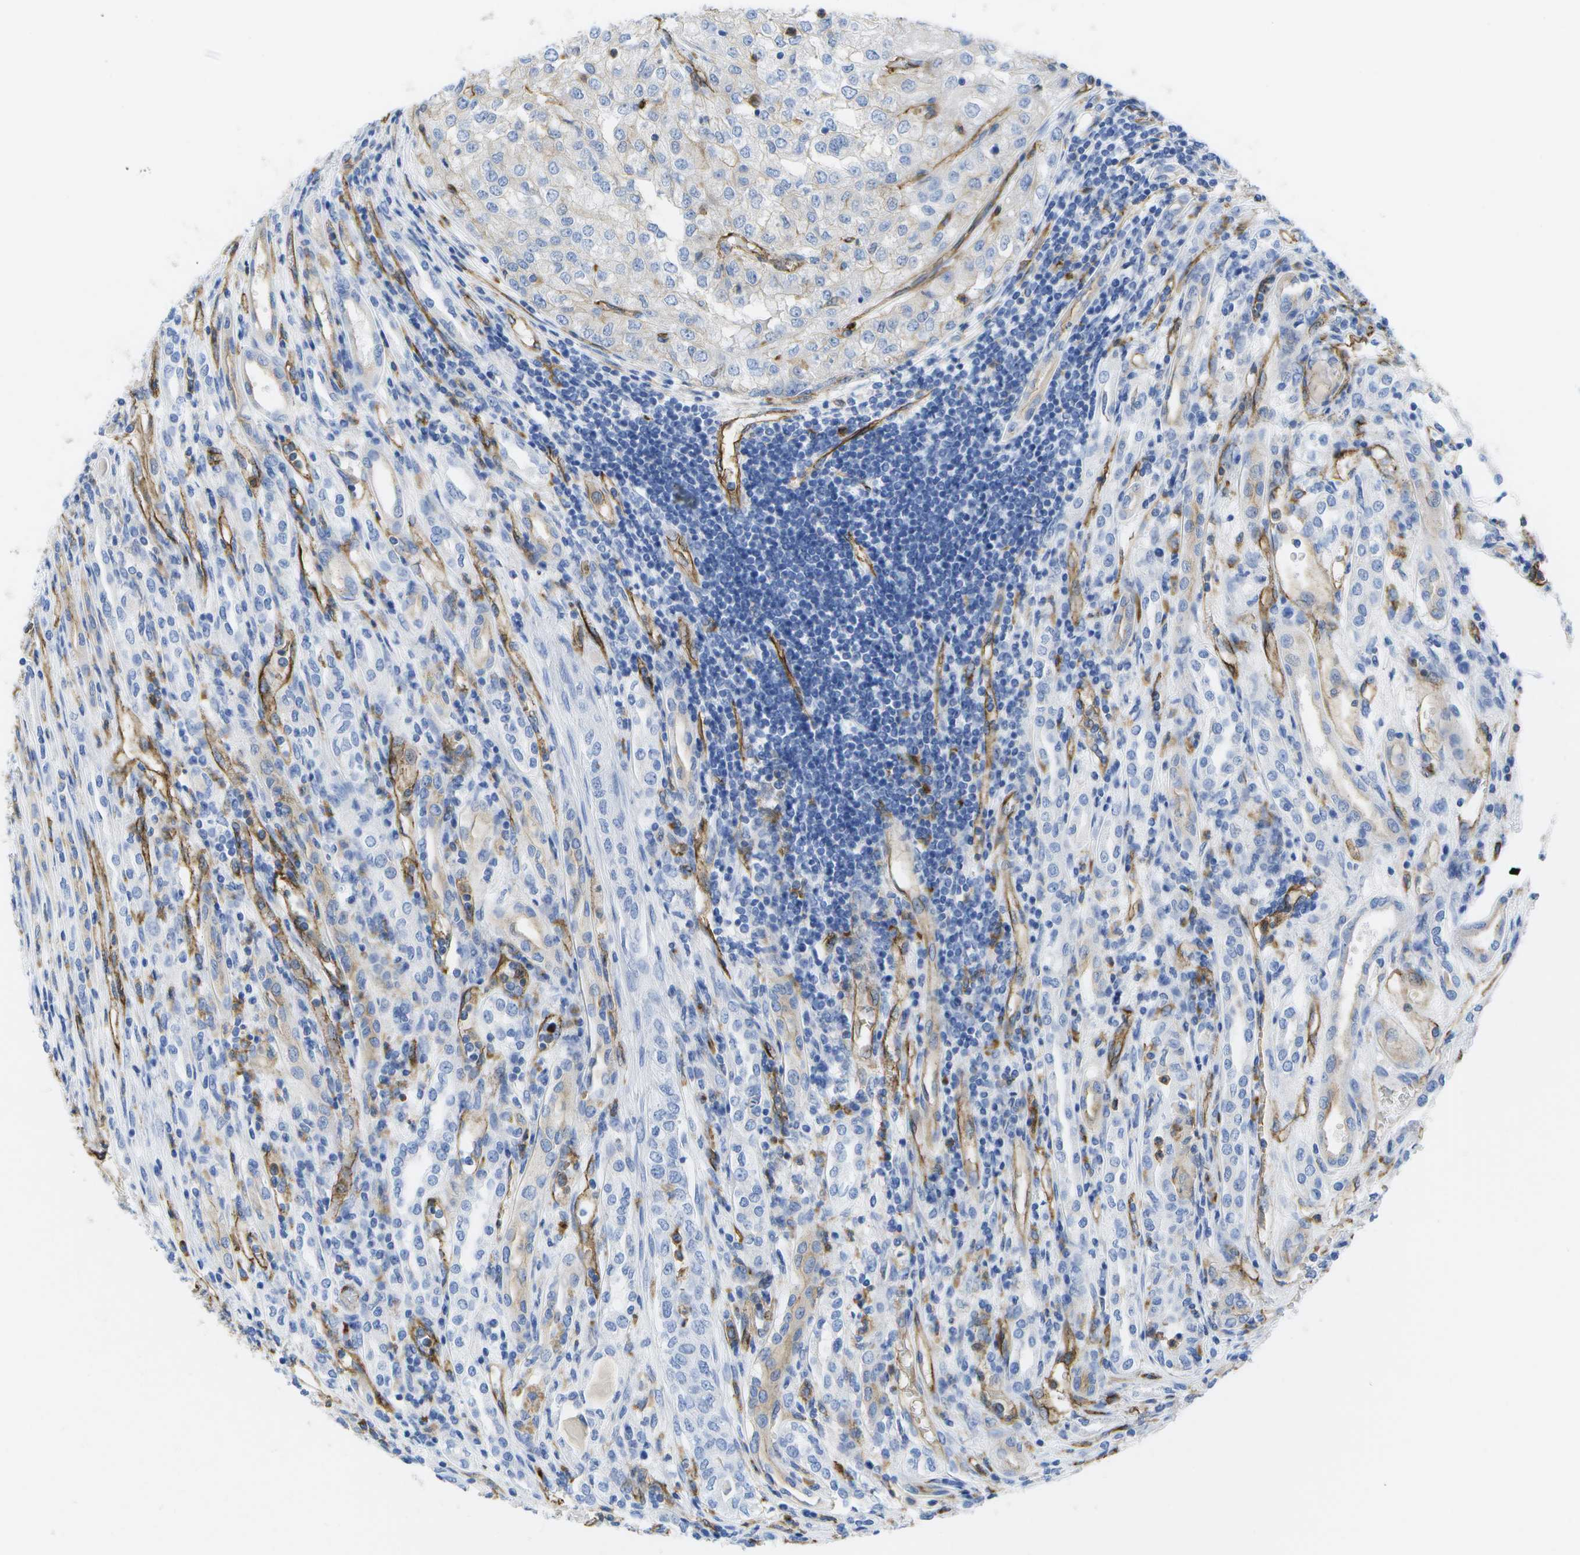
{"staining": {"intensity": "weak", "quantity": "<25%", "location": "cytoplasmic/membranous"}, "tissue": "renal cancer", "cell_type": "Tumor cells", "image_type": "cancer", "snomed": [{"axis": "morphology", "description": "Adenocarcinoma, NOS"}, {"axis": "topography", "description": "Kidney"}], "caption": "Histopathology image shows no significant protein positivity in tumor cells of renal adenocarcinoma. (DAB IHC visualized using brightfield microscopy, high magnification).", "gene": "DYSF", "patient": {"sex": "female", "age": 54}}